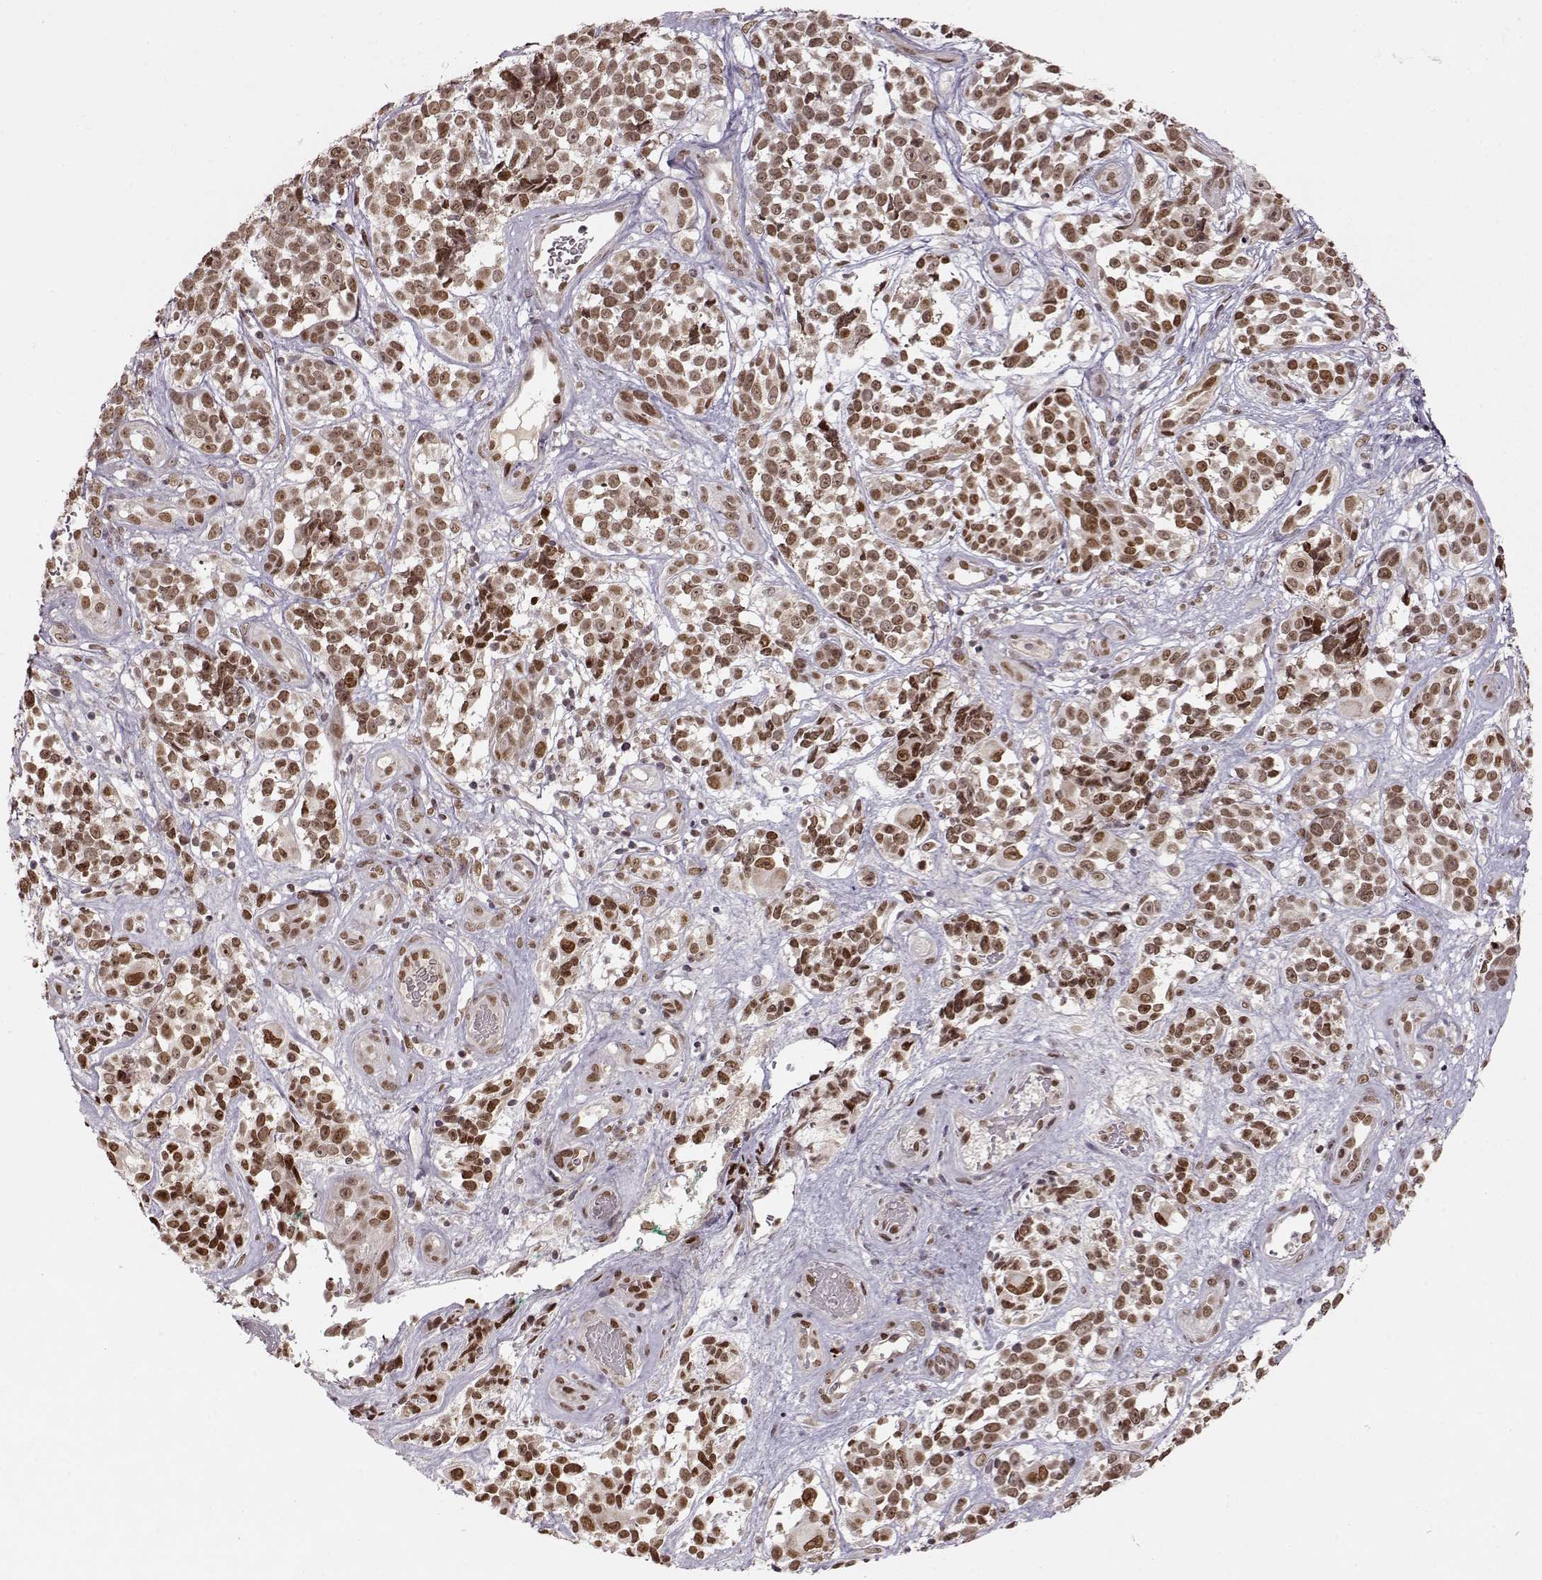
{"staining": {"intensity": "moderate", "quantity": ">75%", "location": "nuclear"}, "tissue": "melanoma", "cell_type": "Tumor cells", "image_type": "cancer", "snomed": [{"axis": "morphology", "description": "Malignant melanoma, NOS"}, {"axis": "topography", "description": "Skin"}], "caption": "Immunohistochemical staining of malignant melanoma demonstrates medium levels of moderate nuclear expression in approximately >75% of tumor cells.", "gene": "RAI1", "patient": {"sex": "female", "age": 88}}